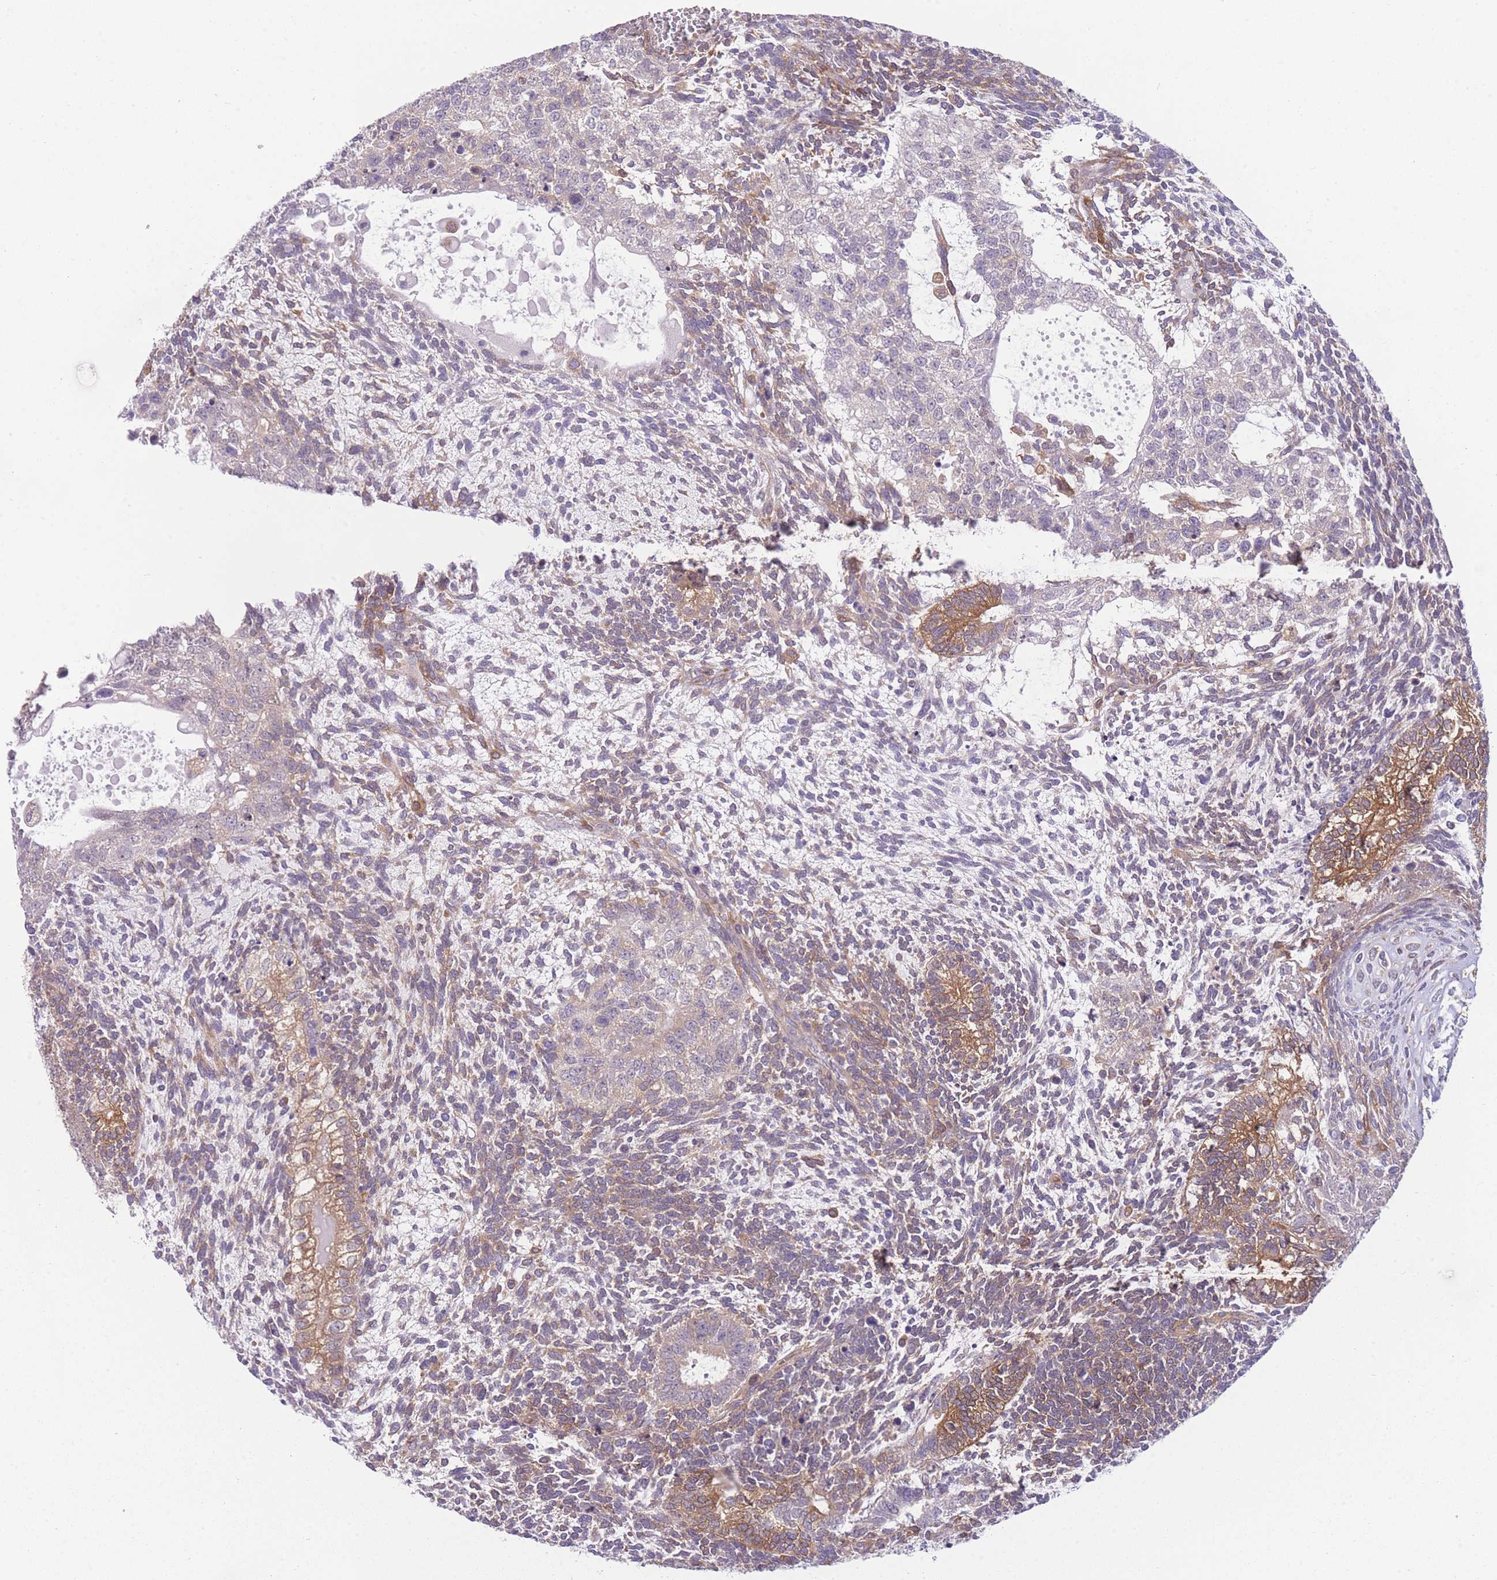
{"staining": {"intensity": "weak", "quantity": "25%-75%", "location": "cytoplasmic/membranous"}, "tissue": "testis cancer", "cell_type": "Tumor cells", "image_type": "cancer", "snomed": [{"axis": "morphology", "description": "Carcinoma, Embryonal, NOS"}, {"axis": "topography", "description": "Testis"}], "caption": "Protein expression analysis of testis cancer (embryonal carcinoma) exhibits weak cytoplasmic/membranous positivity in about 25%-75% of tumor cells.", "gene": "PRKAR1A", "patient": {"sex": "male", "age": 23}}